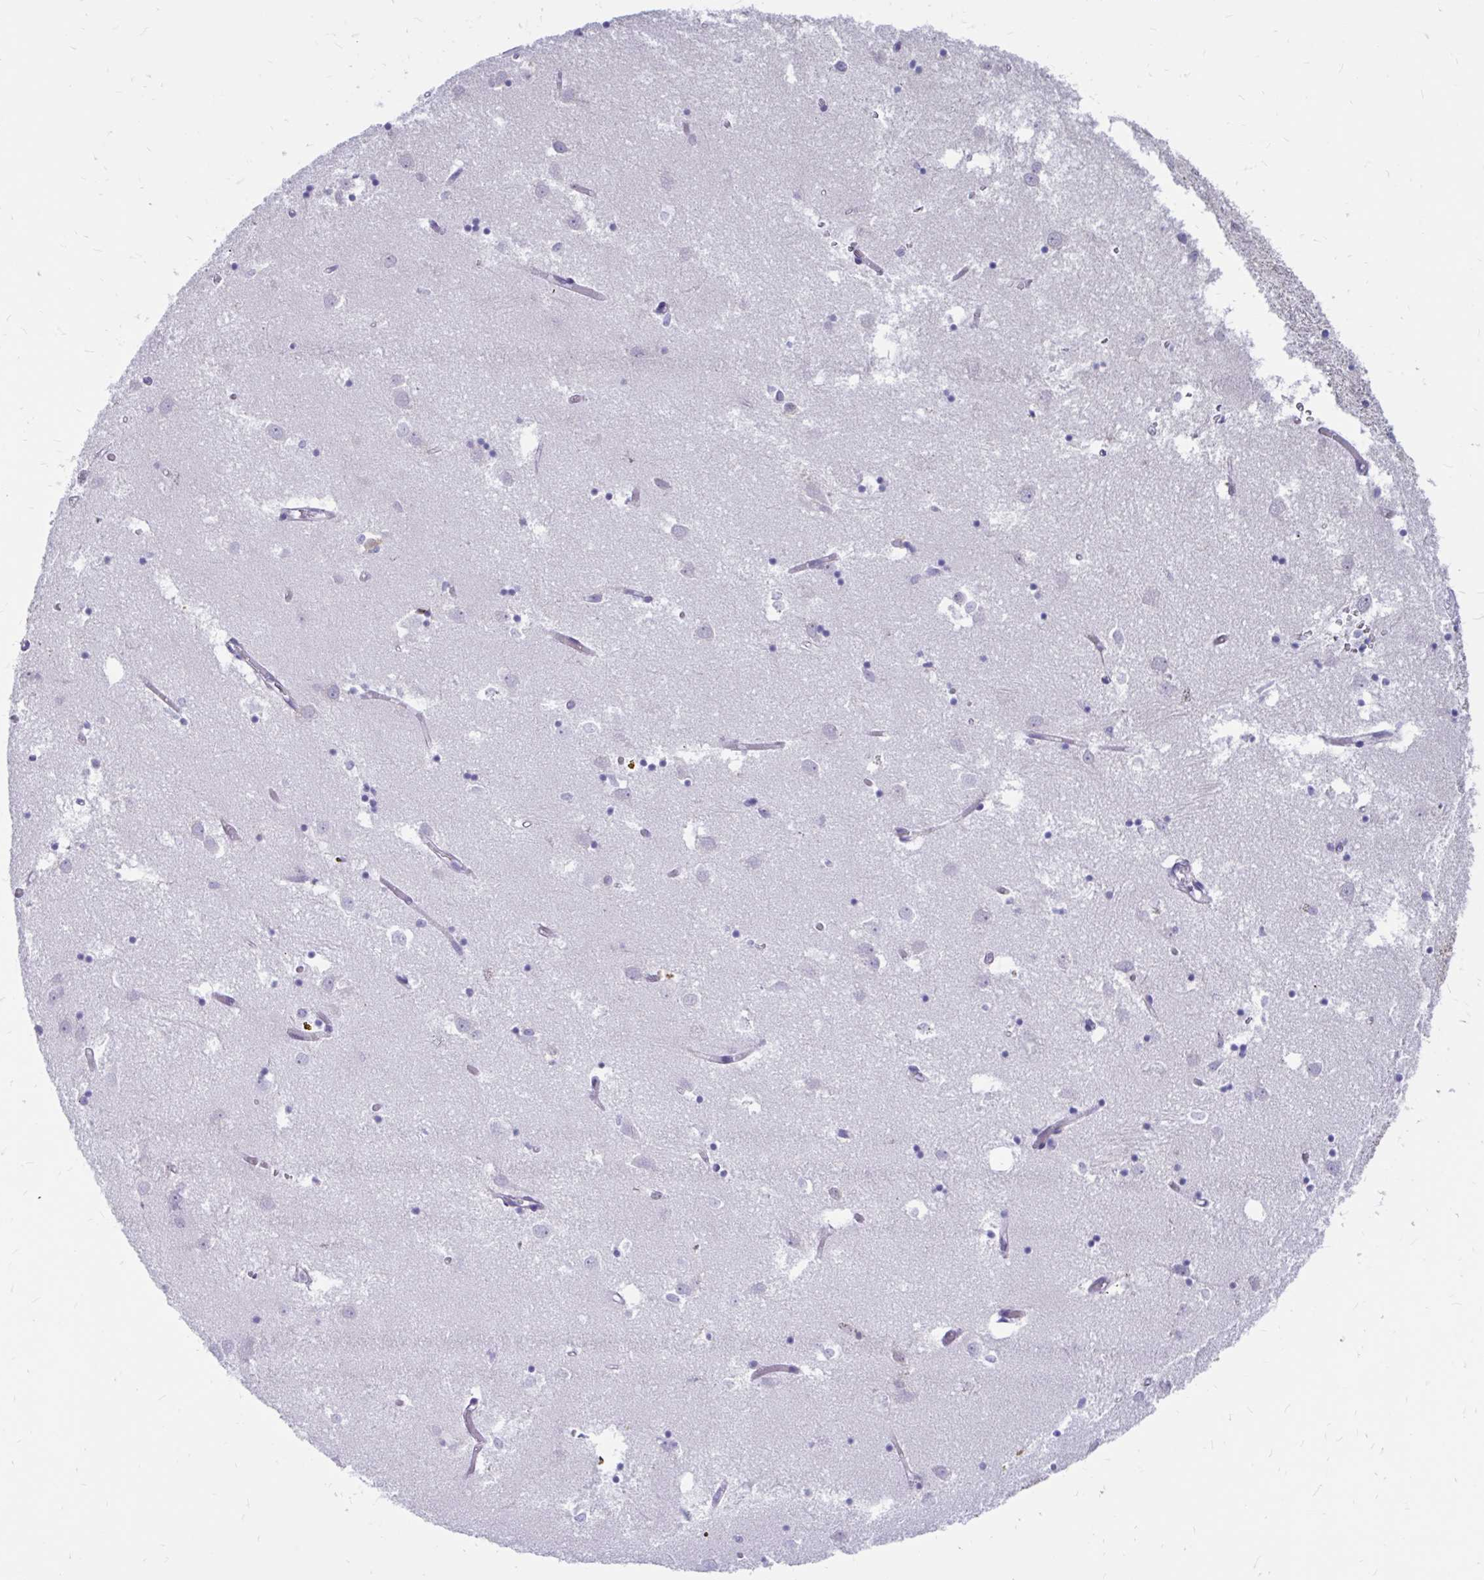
{"staining": {"intensity": "negative", "quantity": "none", "location": "none"}, "tissue": "caudate", "cell_type": "Glial cells", "image_type": "normal", "snomed": [{"axis": "morphology", "description": "Normal tissue, NOS"}, {"axis": "topography", "description": "Lateral ventricle wall"}], "caption": "Immunohistochemistry of benign caudate shows no staining in glial cells. (DAB (3,3'-diaminobenzidine) immunohistochemistry (IHC) with hematoxylin counter stain).", "gene": "IGSF5", "patient": {"sex": "male", "age": 70}}